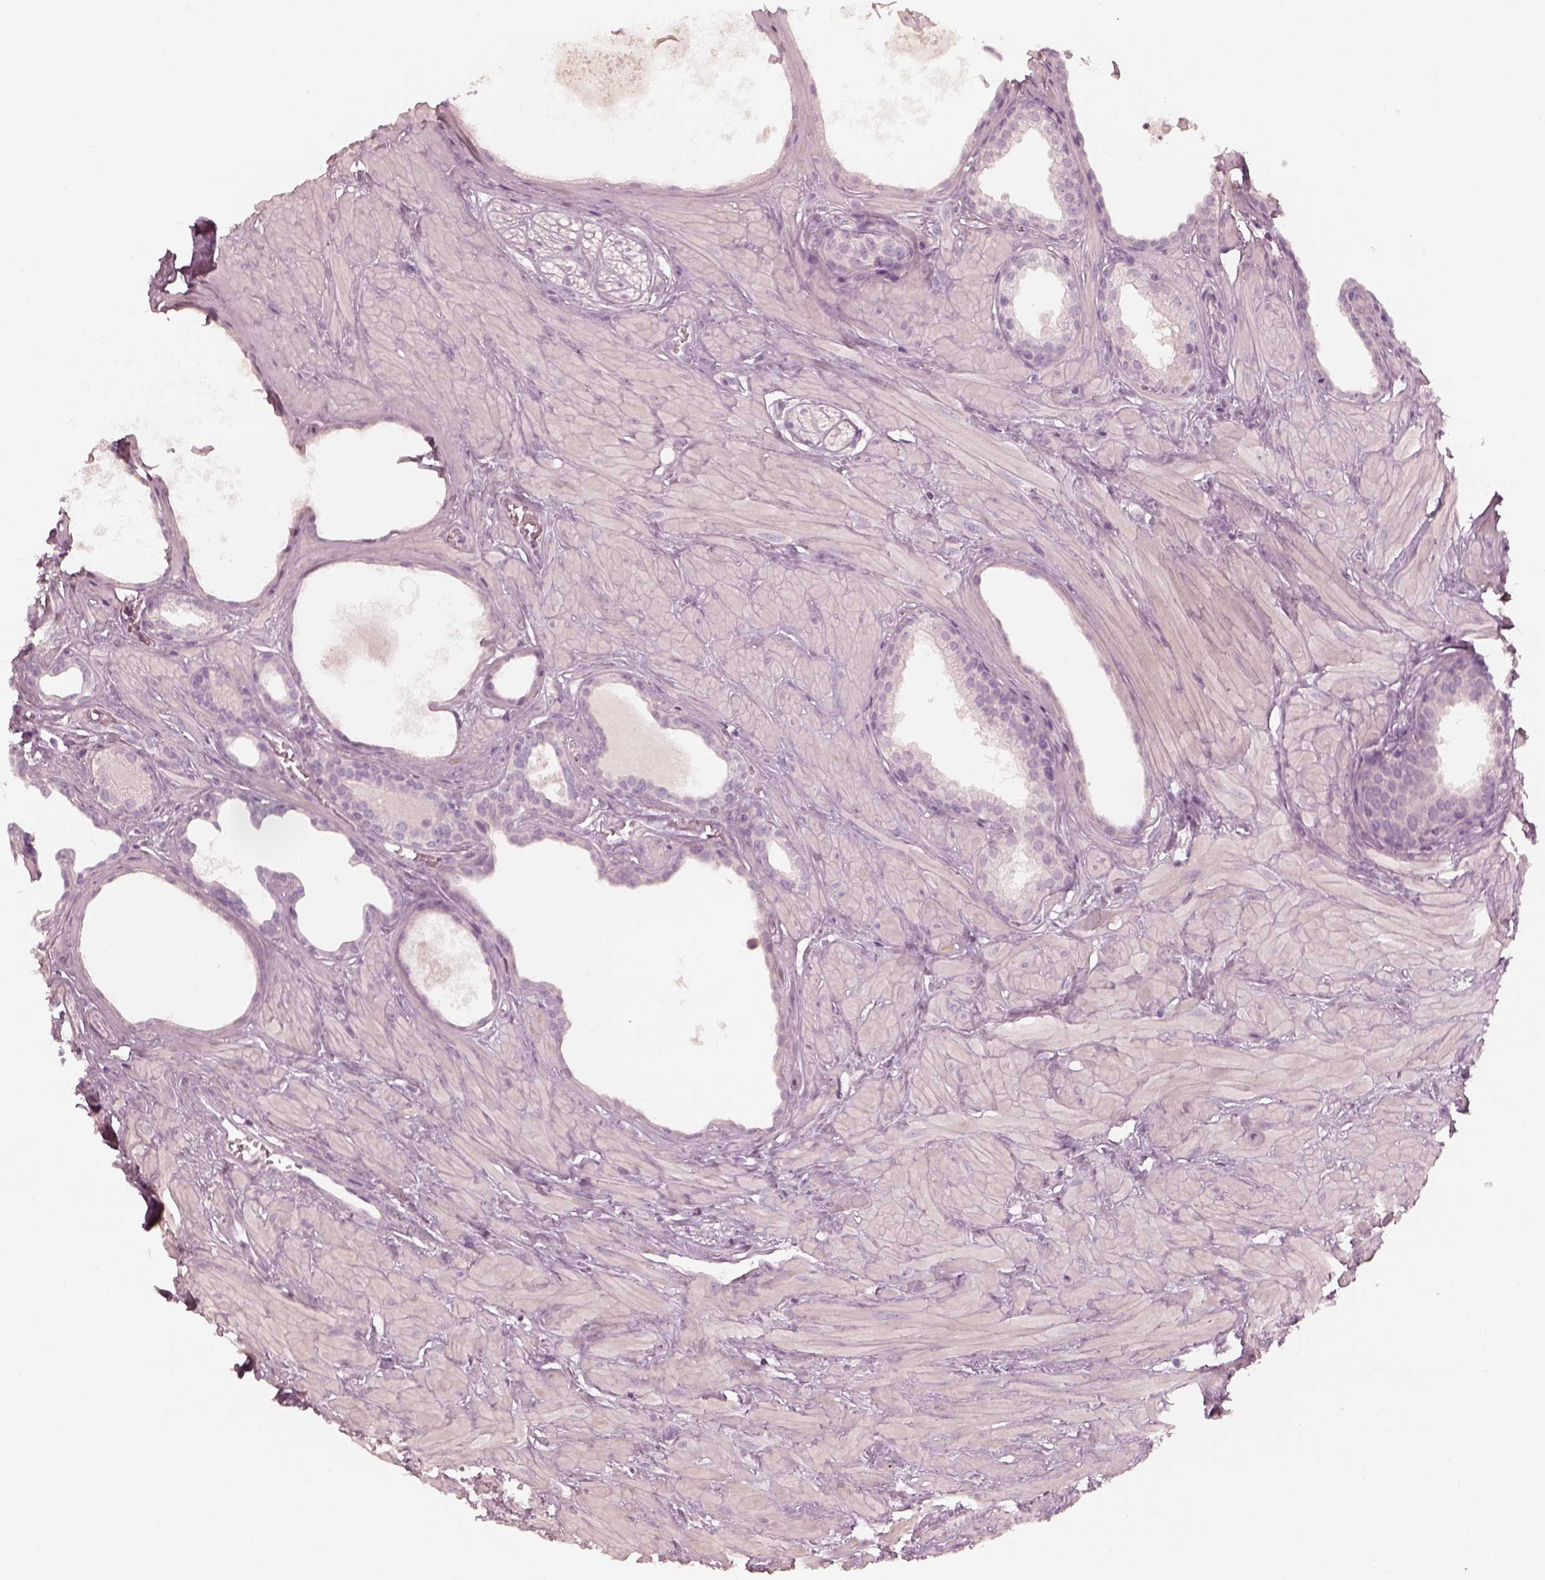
{"staining": {"intensity": "negative", "quantity": "none", "location": "none"}, "tissue": "prostate", "cell_type": "Glandular cells", "image_type": "normal", "snomed": [{"axis": "morphology", "description": "Normal tissue, NOS"}, {"axis": "topography", "description": "Prostate"}], "caption": "Histopathology image shows no protein positivity in glandular cells of normal prostate. (DAB IHC with hematoxylin counter stain).", "gene": "SPATA6L", "patient": {"sex": "male", "age": 48}}